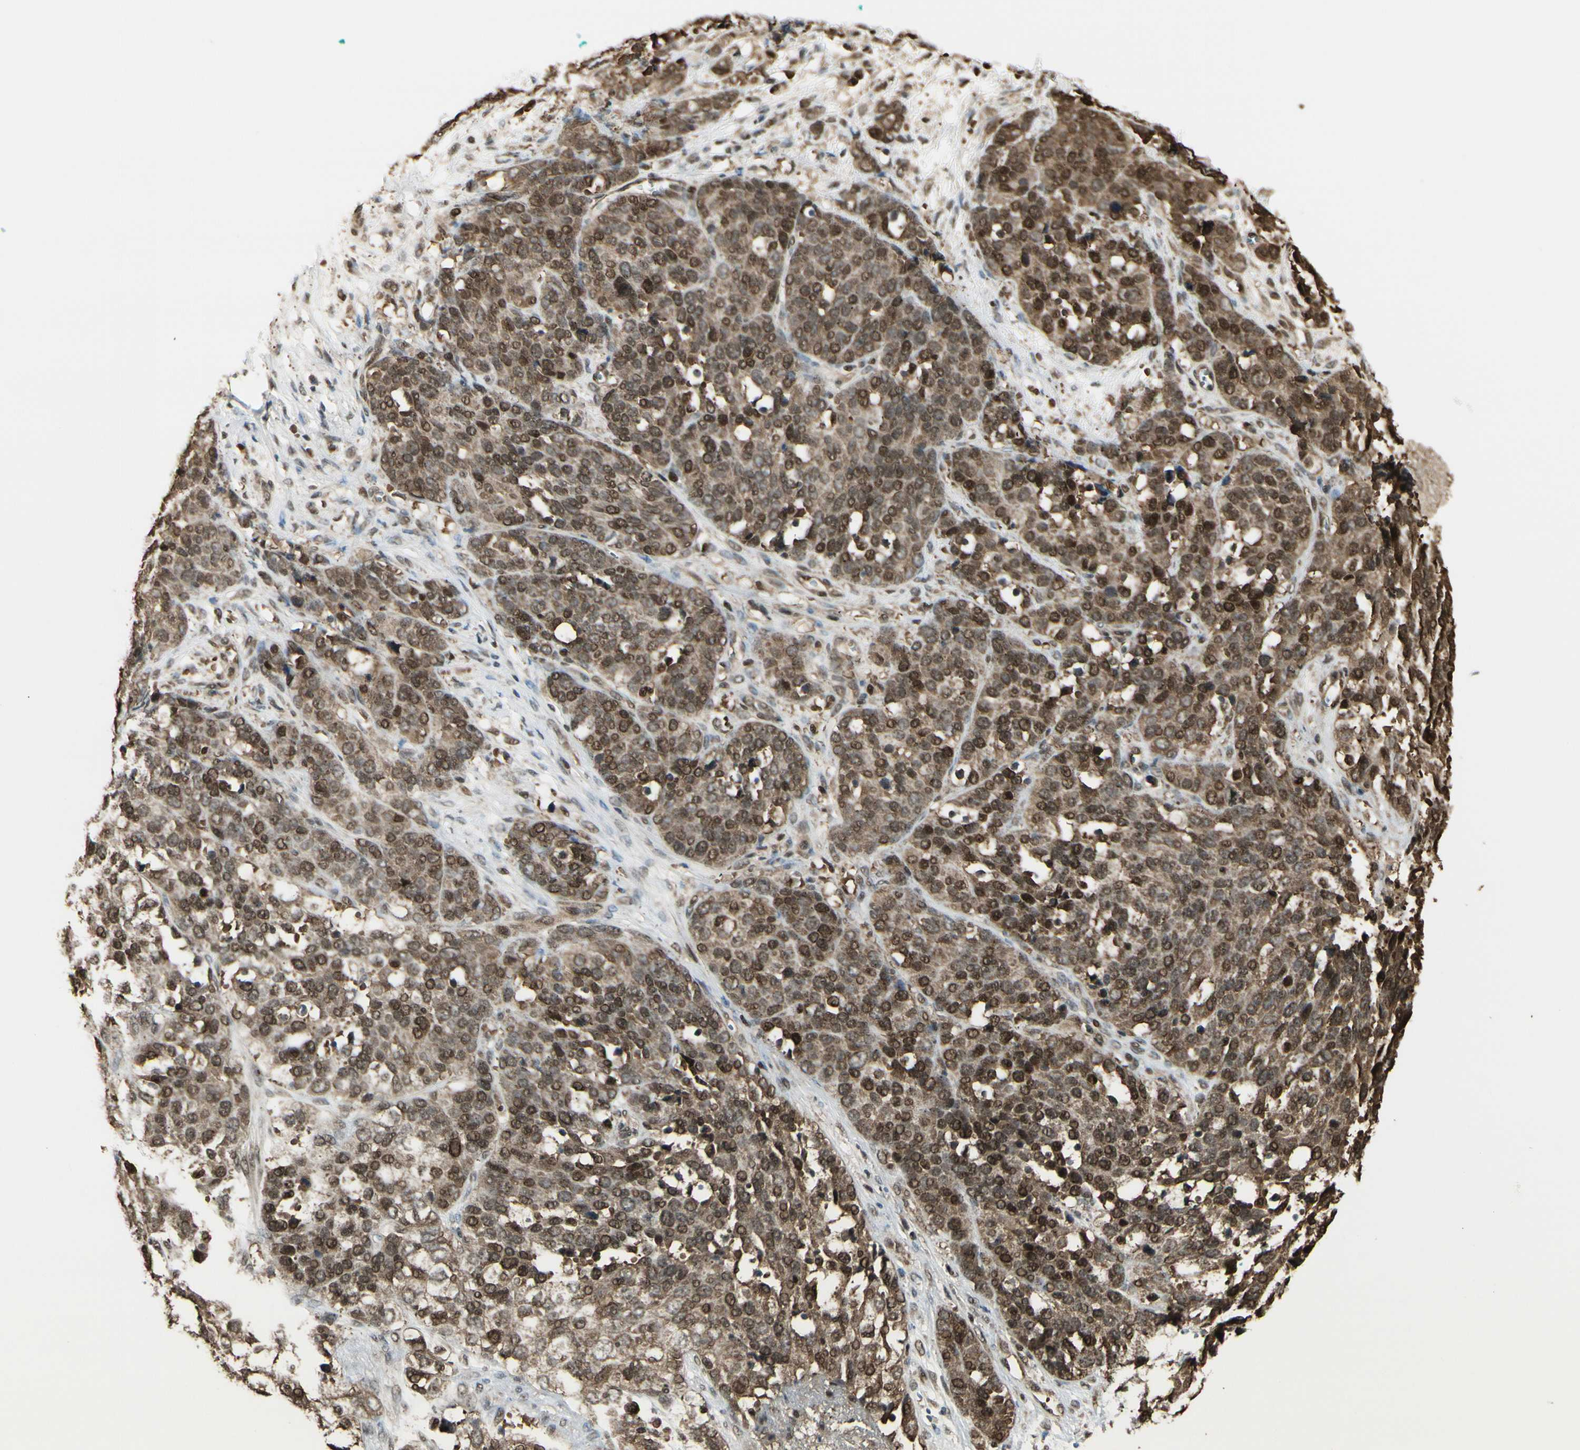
{"staining": {"intensity": "strong", "quantity": ">75%", "location": "cytoplasmic/membranous,nuclear"}, "tissue": "ovarian cancer", "cell_type": "Tumor cells", "image_type": "cancer", "snomed": [{"axis": "morphology", "description": "Cystadenocarcinoma, serous, NOS"}, {"axis": "topography", "description": "Ovary"}], "caption": "Immunohistochemical staining of human serous cystadenocarcinoma (ovarian) displays high levels of strong cytoplasmic/membranous and nuclear protein positivity in about >75% of tumor cells.", "gene": "HSF1", "patient": {"sex": "female", "age": 44}}